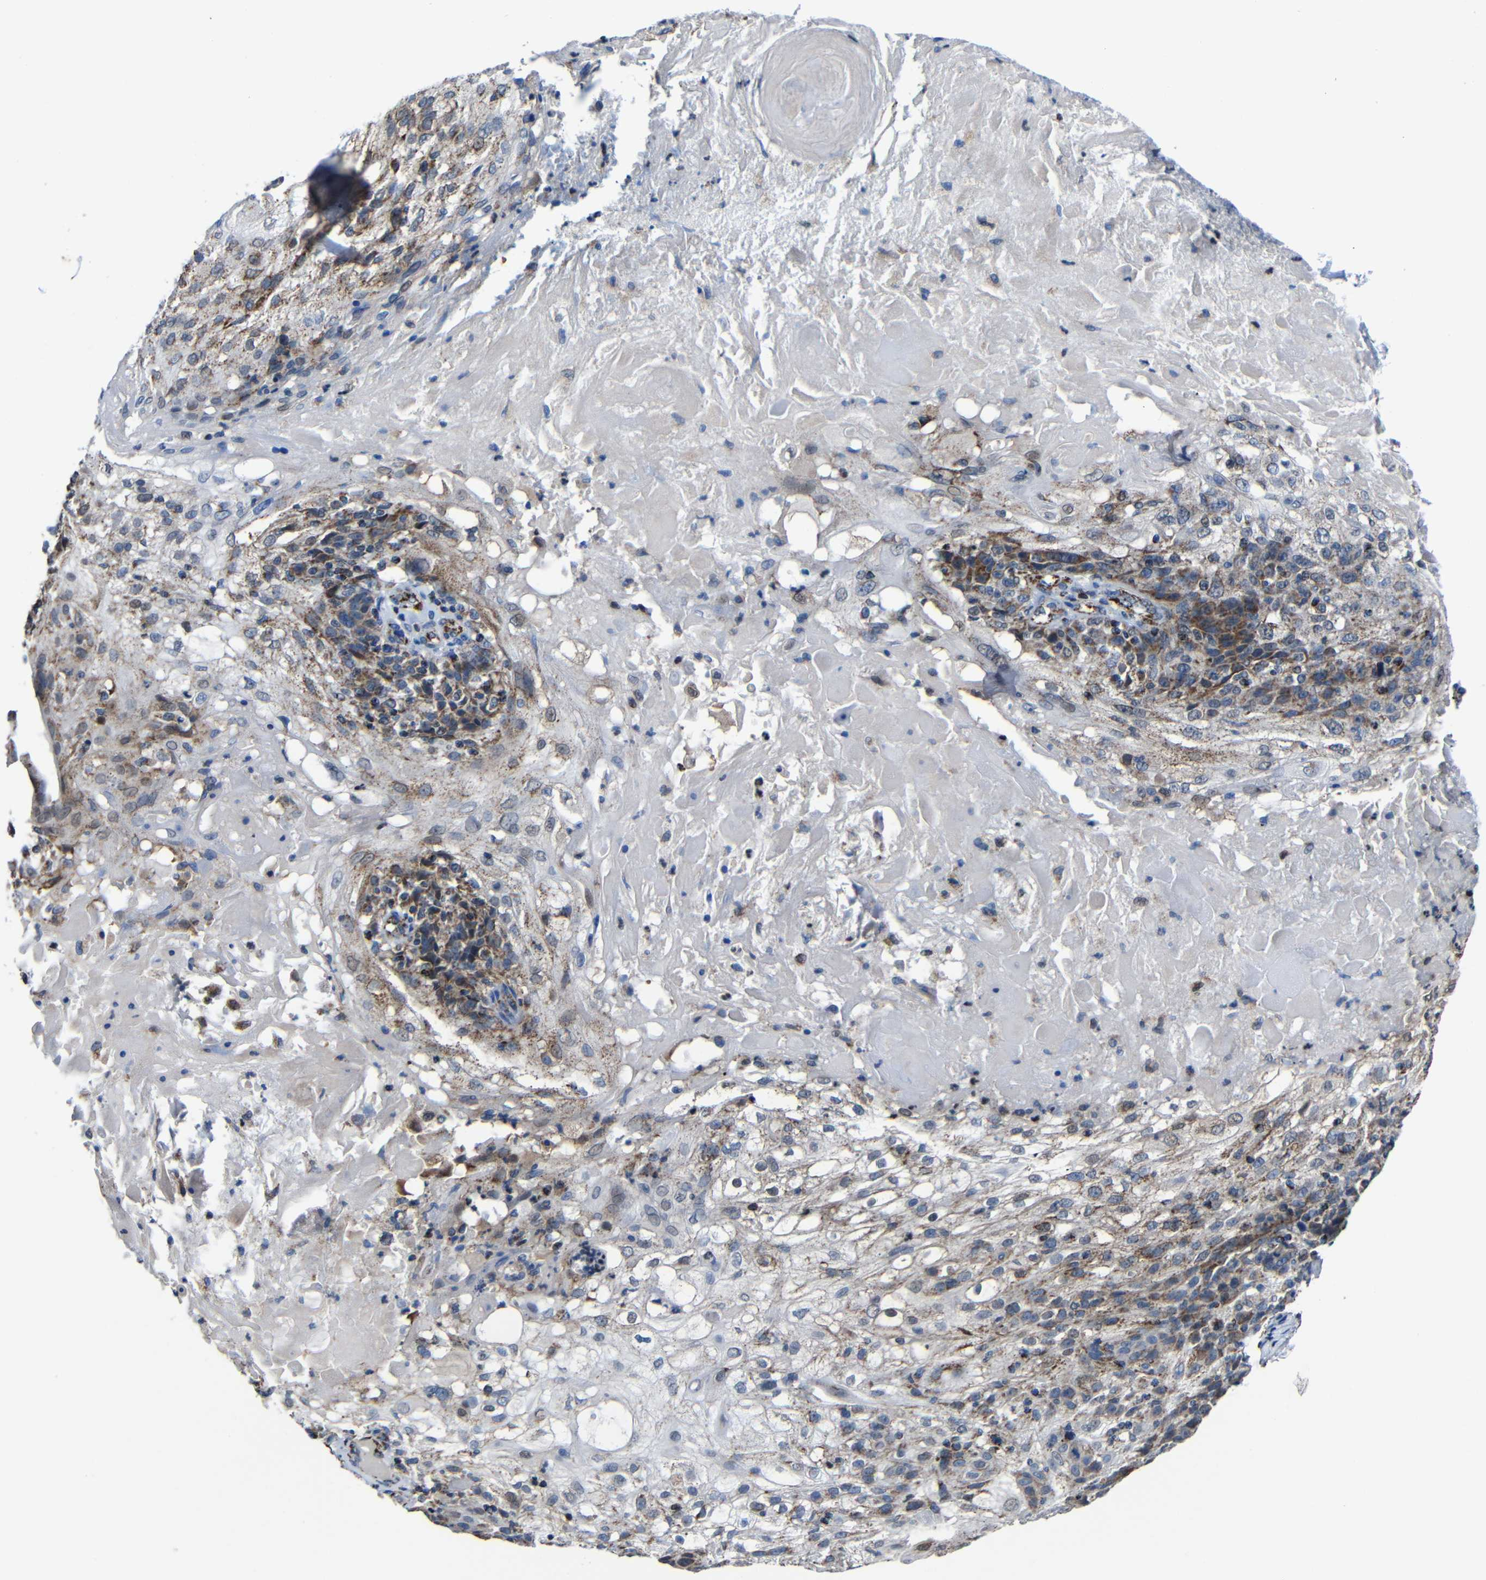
{"staining": {"intensity": "moderate", "quantity": "25%-75%", "location": "cytoplasmic/membranous"}, "tissue": "skin cancer", "cell_type": "Tumor cells", "image_type": "cancer", "snomed": [{"axis": "morphology", "description": "Normal tissue, NOS"}, {"axis": "morphology", "description": "Squamous cell carcinoma, NOS"}, {"axis": "topography", "description": "Skin"}], "caption": "About 25%-75% of tumor cells in skin squamous cell carcinoma reveal moderate cytoplasmic/membranous protein positivity as visualized by brown immunohistochemical staining.", "gene": "CA5B", "patient": {"sex": "female", "age": 83}}